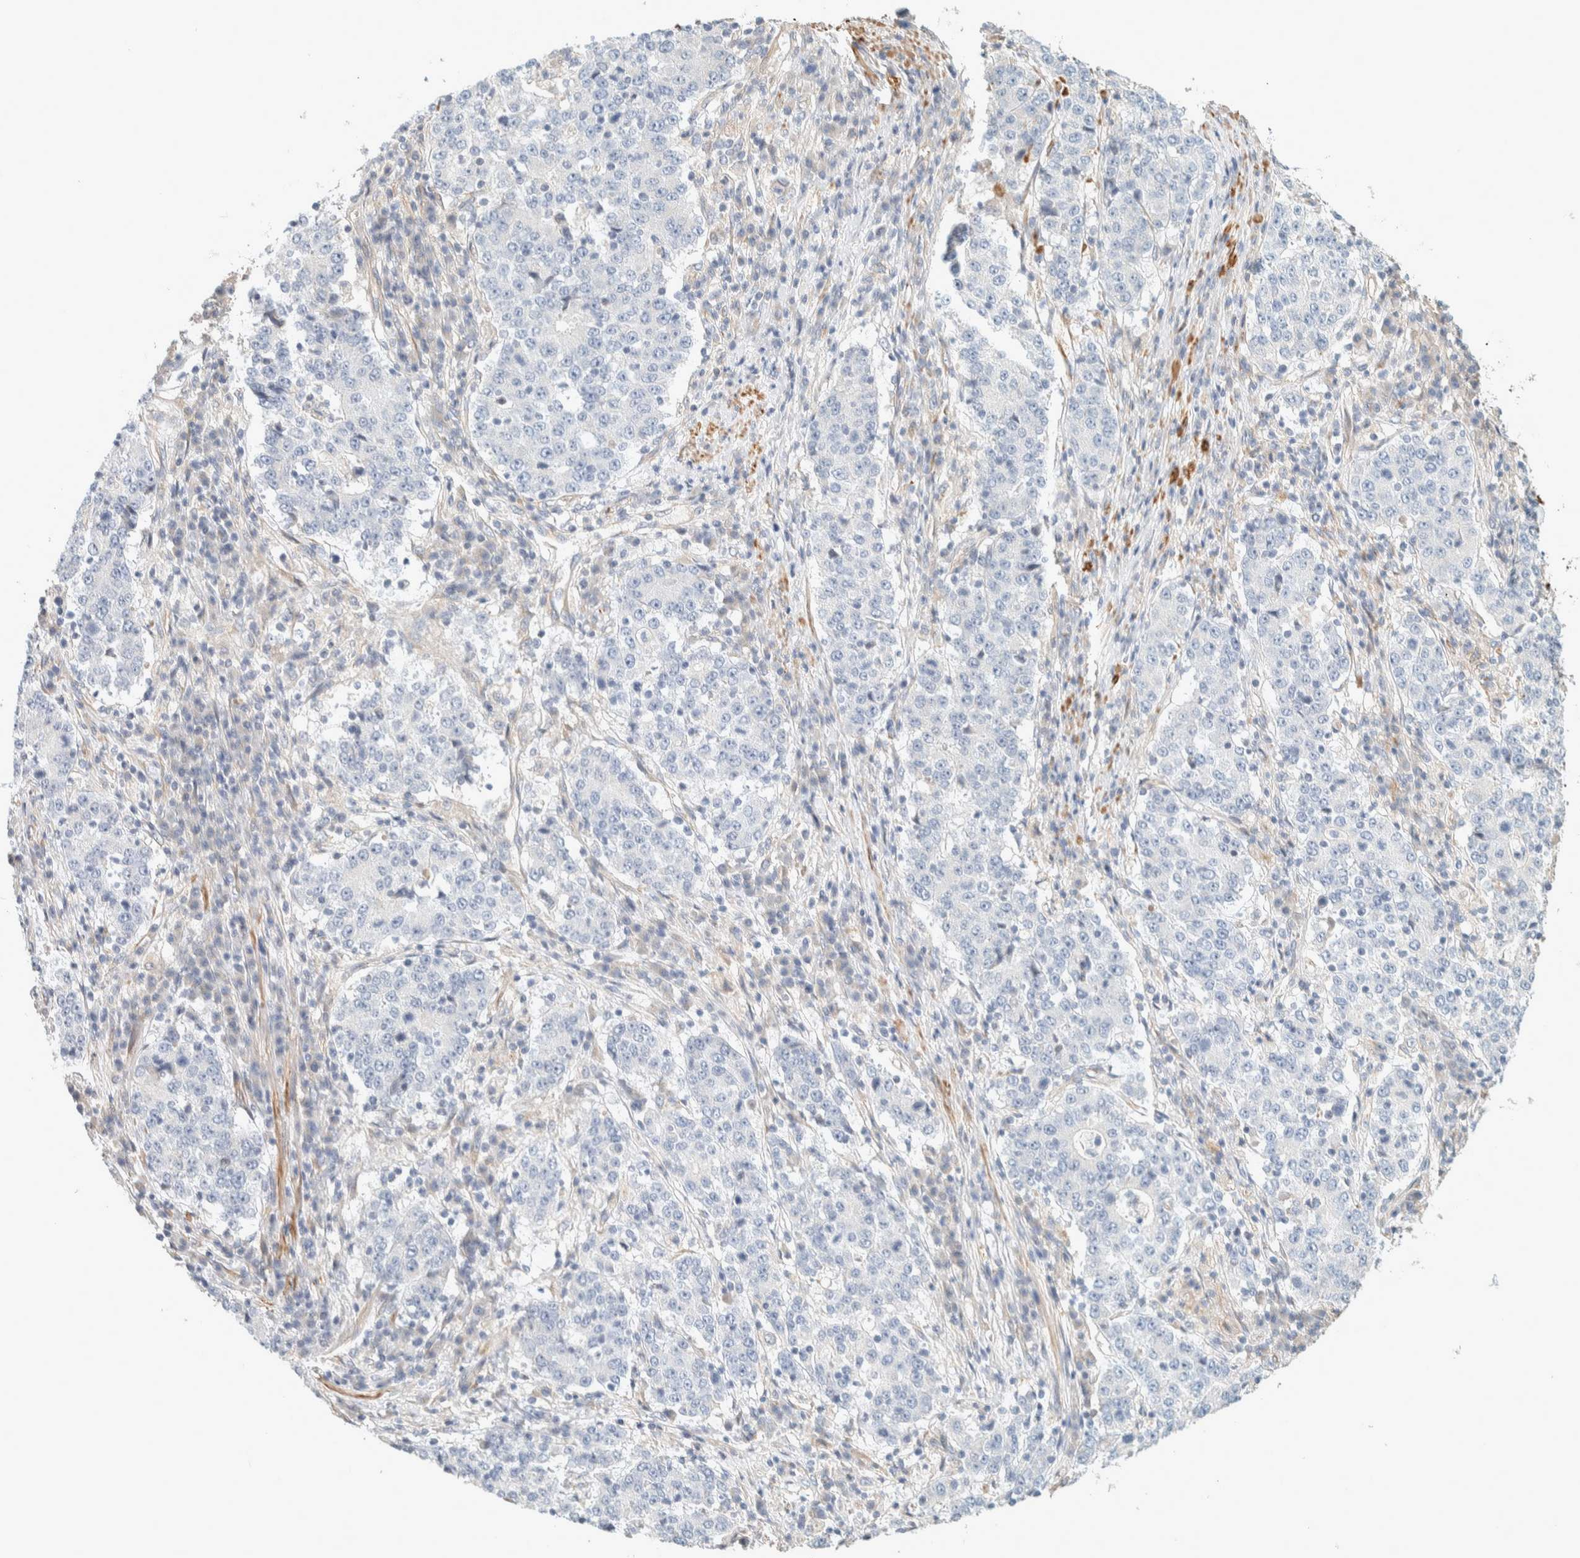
{"staining": {"intensity": "negative", "quantity": "none", "location": "none"}, "tissue": "stomach cancer", "cell_type": "Tumor cells", "image_type": "cancer", "snomed": [{"axis": "morphology", "description": "Adenocarcinoma, NOS"}, {"axis": "topography", "description": "Stomach"}], "caption": "Image shows no protein expression in tumor cells of stomach cancer (adenocarcinoma) tissue.", "gene": "CDR2", "patient": {"sex": "male", "age": 59}}